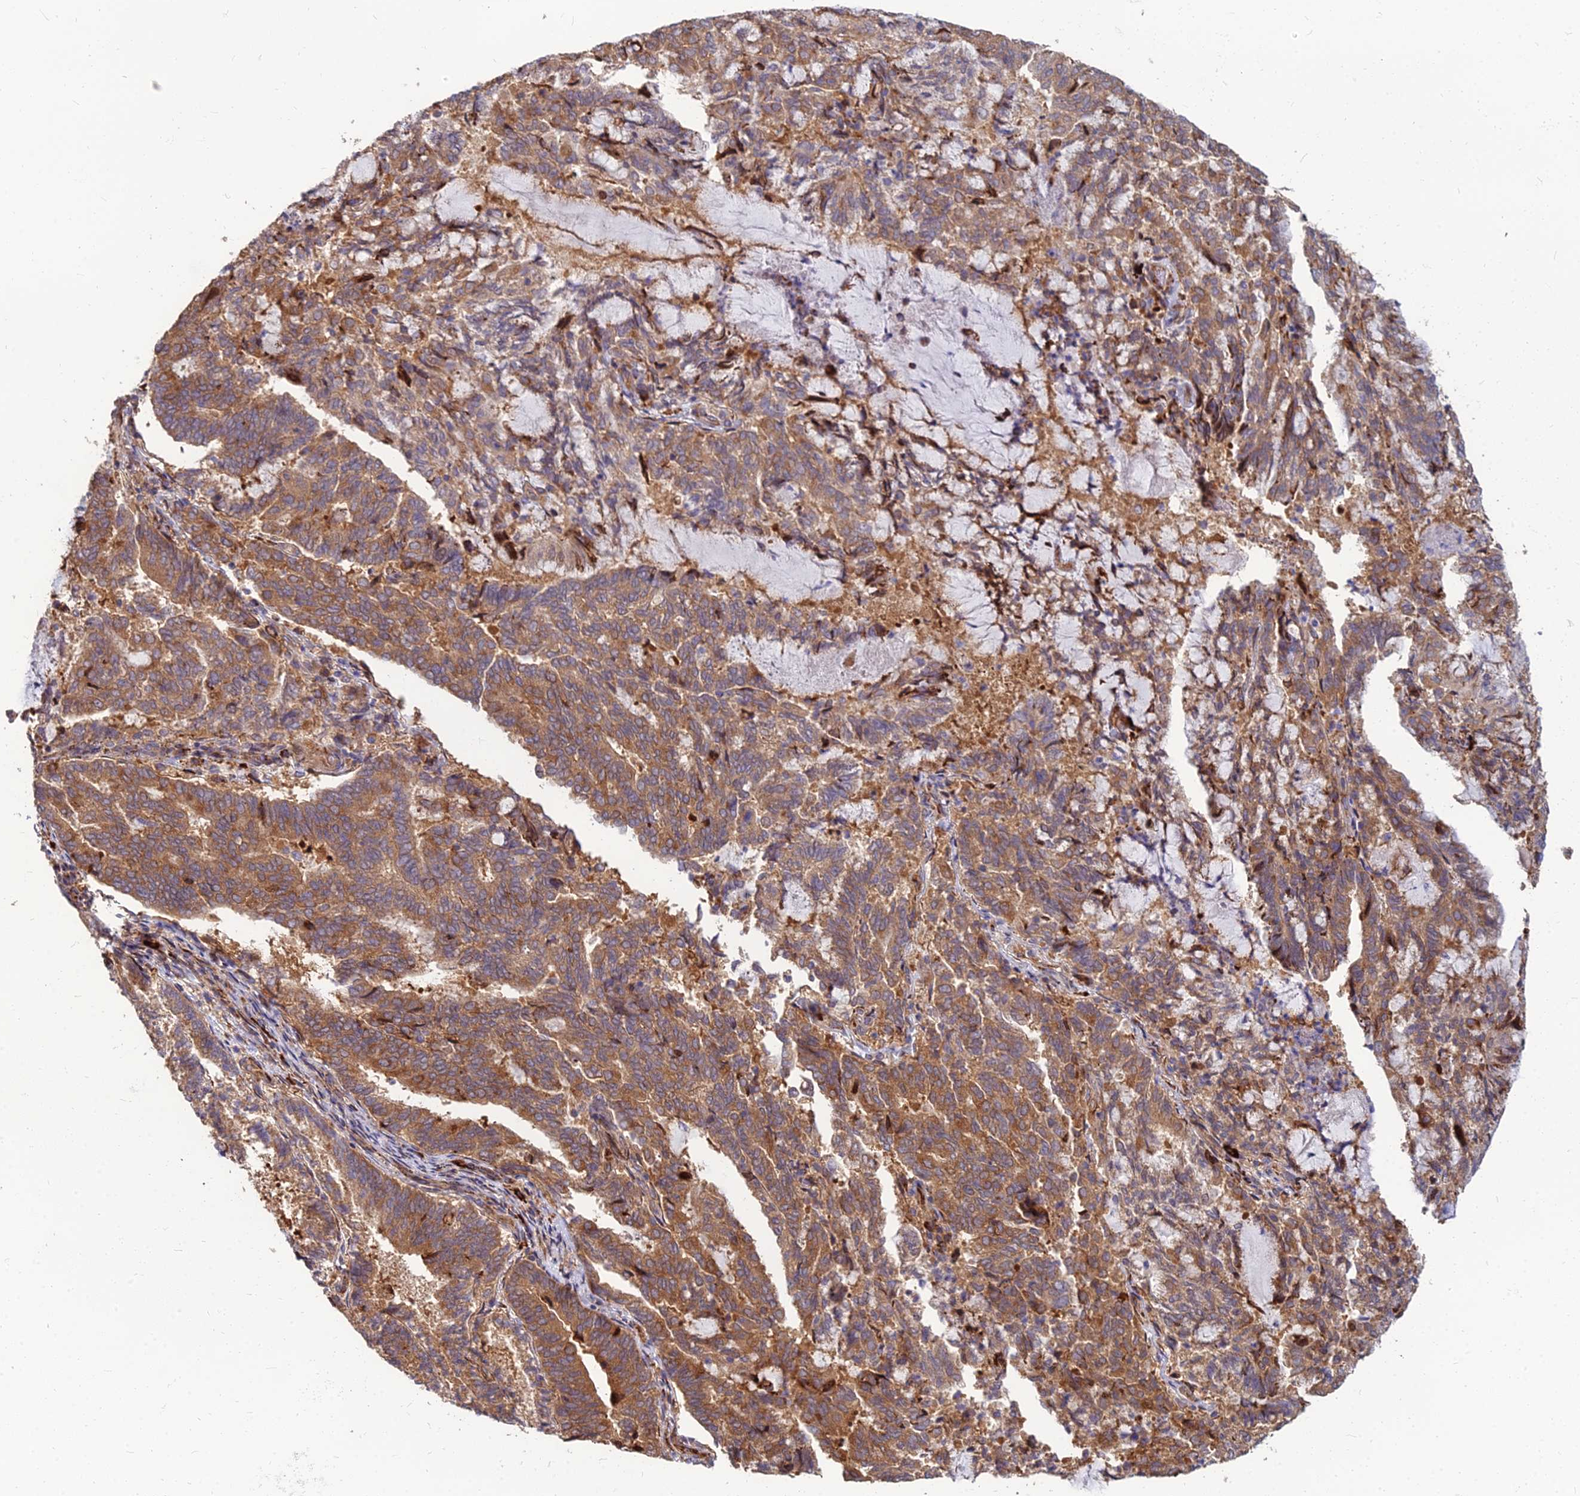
{"staining": {"intensity": "moderate", "quantity": ">75%", "location": "cytoplasmic/membranous"}, "tissue": "endometrial cancer", "cell_type": "Tumor cells", "image_type": "cancer", "snomed": [{"axis": "morphology", "description": "Adenocarcinoma, NOS"}, {"axis": "topography", "description": "Endometrium"}], "caption": "Immunohistochemical staining of adenocarcinoma (endometrial) shows medium levels of moderate cytoplasmic/membranous protein positivity in approximately >75% of tumor cells.", "gene": "CCT6B", "patient": {"sex": "female", "age": 80}}